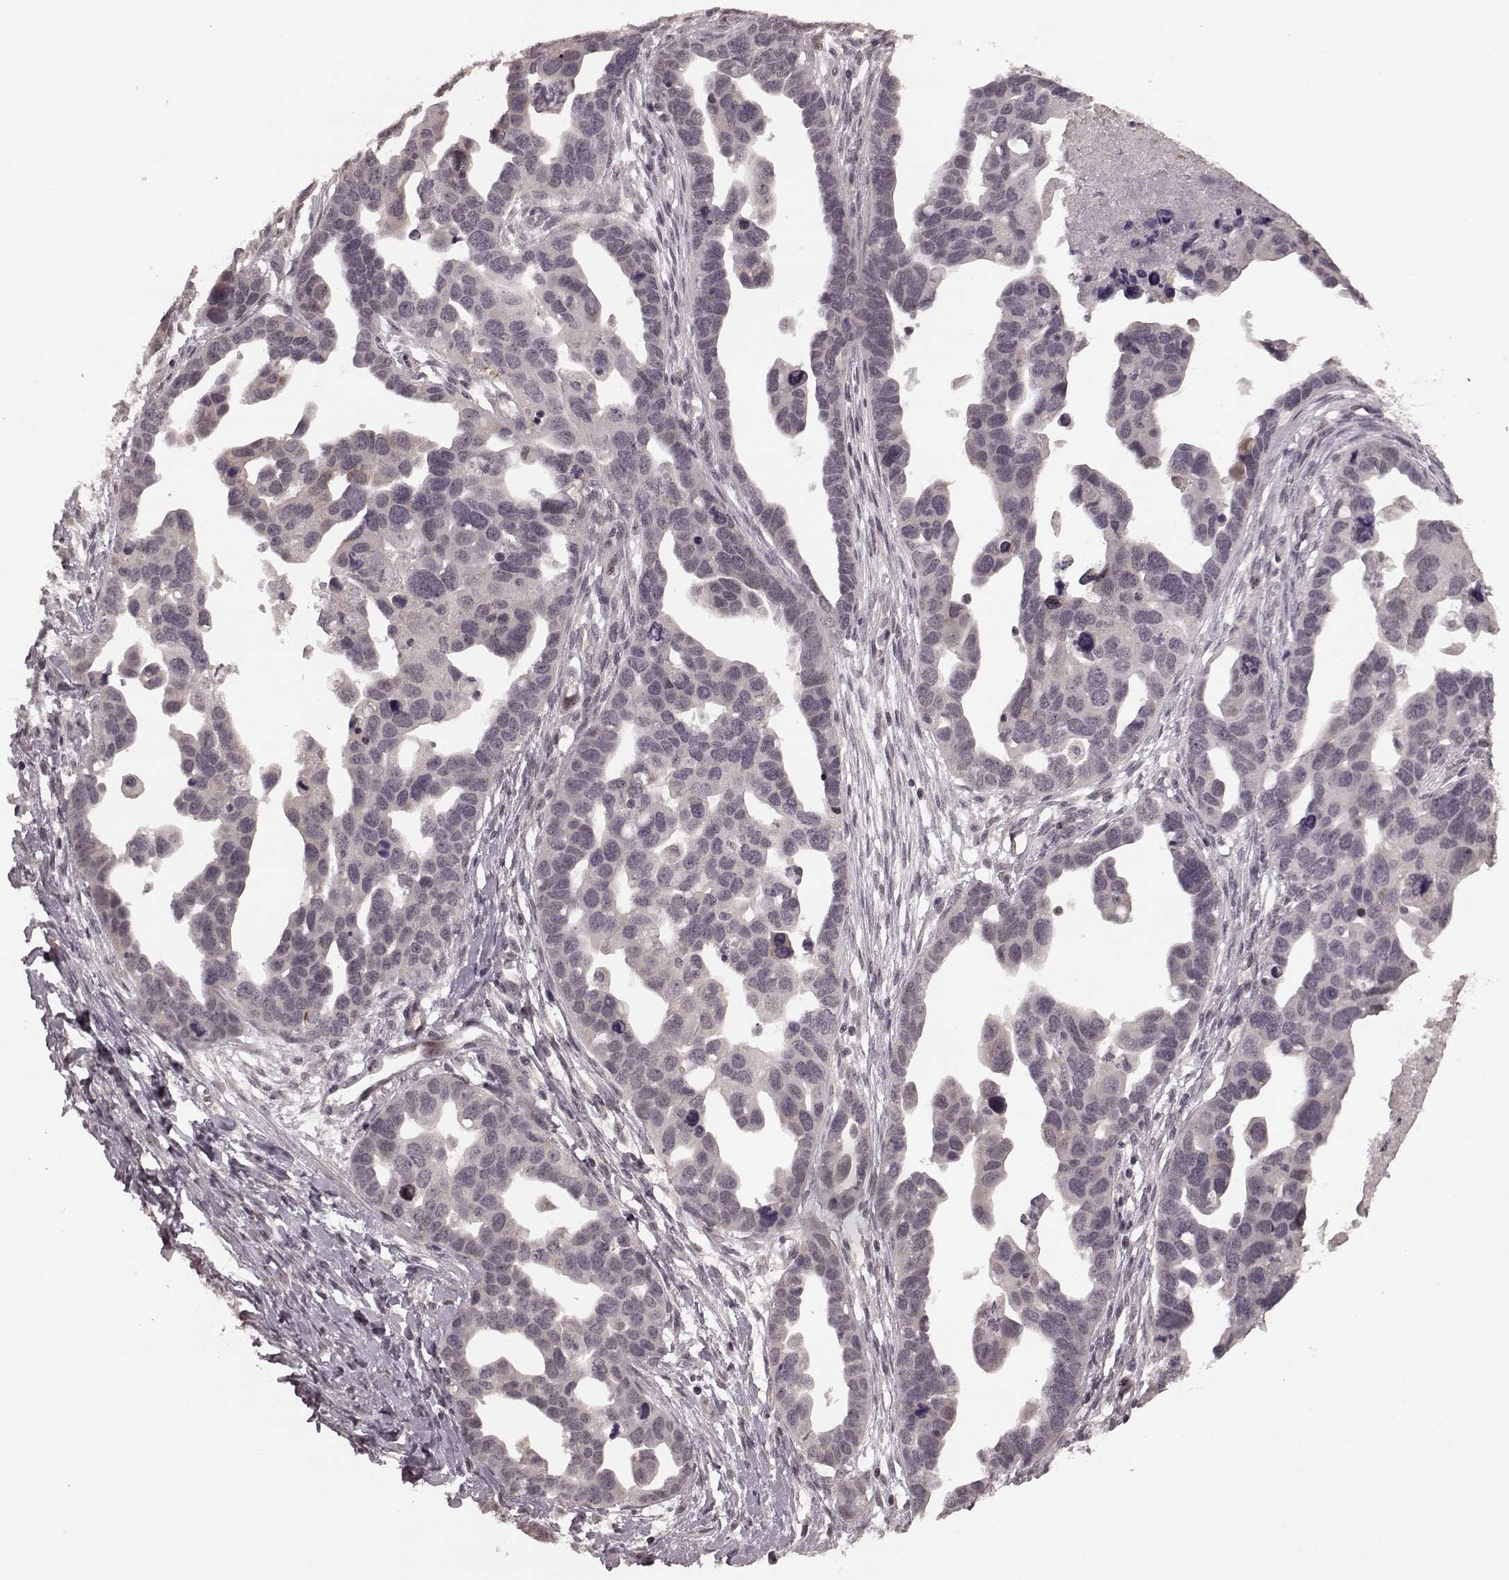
{"staining": {"intensity": "negative", "quantity": "none", "location": "none"}, "tissue": "ovarian cancer", "cell_type": "Tumor cells", "image_type": "cancer", "snomed": [{"axis": "morphology", "description": "Cystadenocarcinoma, serous, NOS"}, {"axis": "topography", "description": "Ovary"}], "caption": "There is no significant expression in tumor cells of serous cystadenocarcinoma (ovarian).", "gene": "PLCB4", "patient": {"sex": "female", "age": 54}}